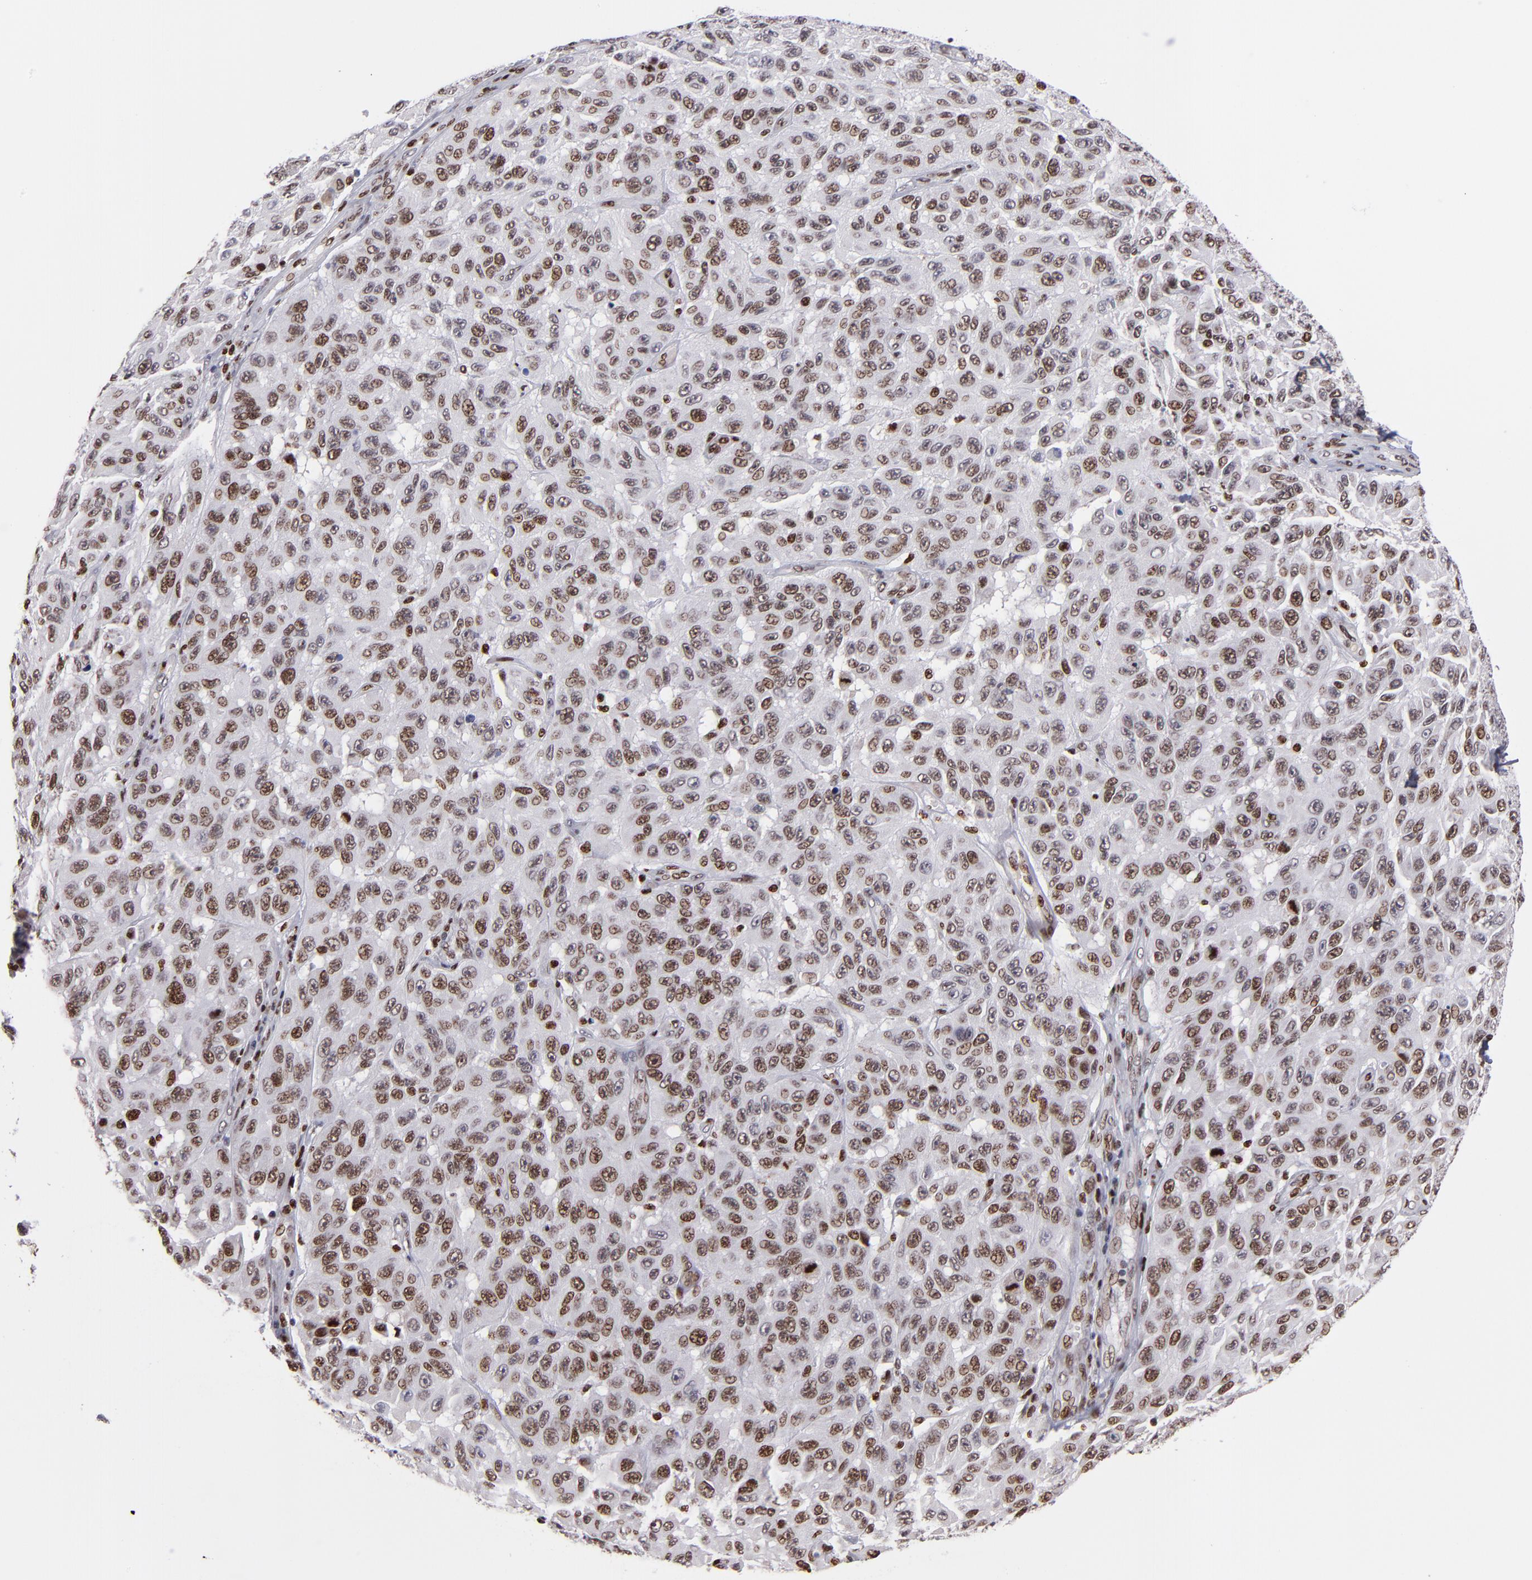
{"staining": {"intensity": "moderate", "quantity": "25%-75%", "location": "nuclear"}, "tissue": "melanoma", "cell_type": "Tumor cells", "image_type": "cancer", "snomed": [{"axis": "morphology", "description": "Malignant melanoma, NOS"}, {"axis": "topography", "description": "Skin"}], "caption": "Immunohistochemistry (IHC) staining of melanoma, which exhibits medium levels of moderate nuclear expression in about 25%-75% of tumor cells indicating moderate nuclear protein expression. The staining was performed using DAB (brown) for protein detection and nuclei were counterstained in hematoxylin (blue).", "gene": "POLA1", "patient": {"sex": "male", "age": 30}}